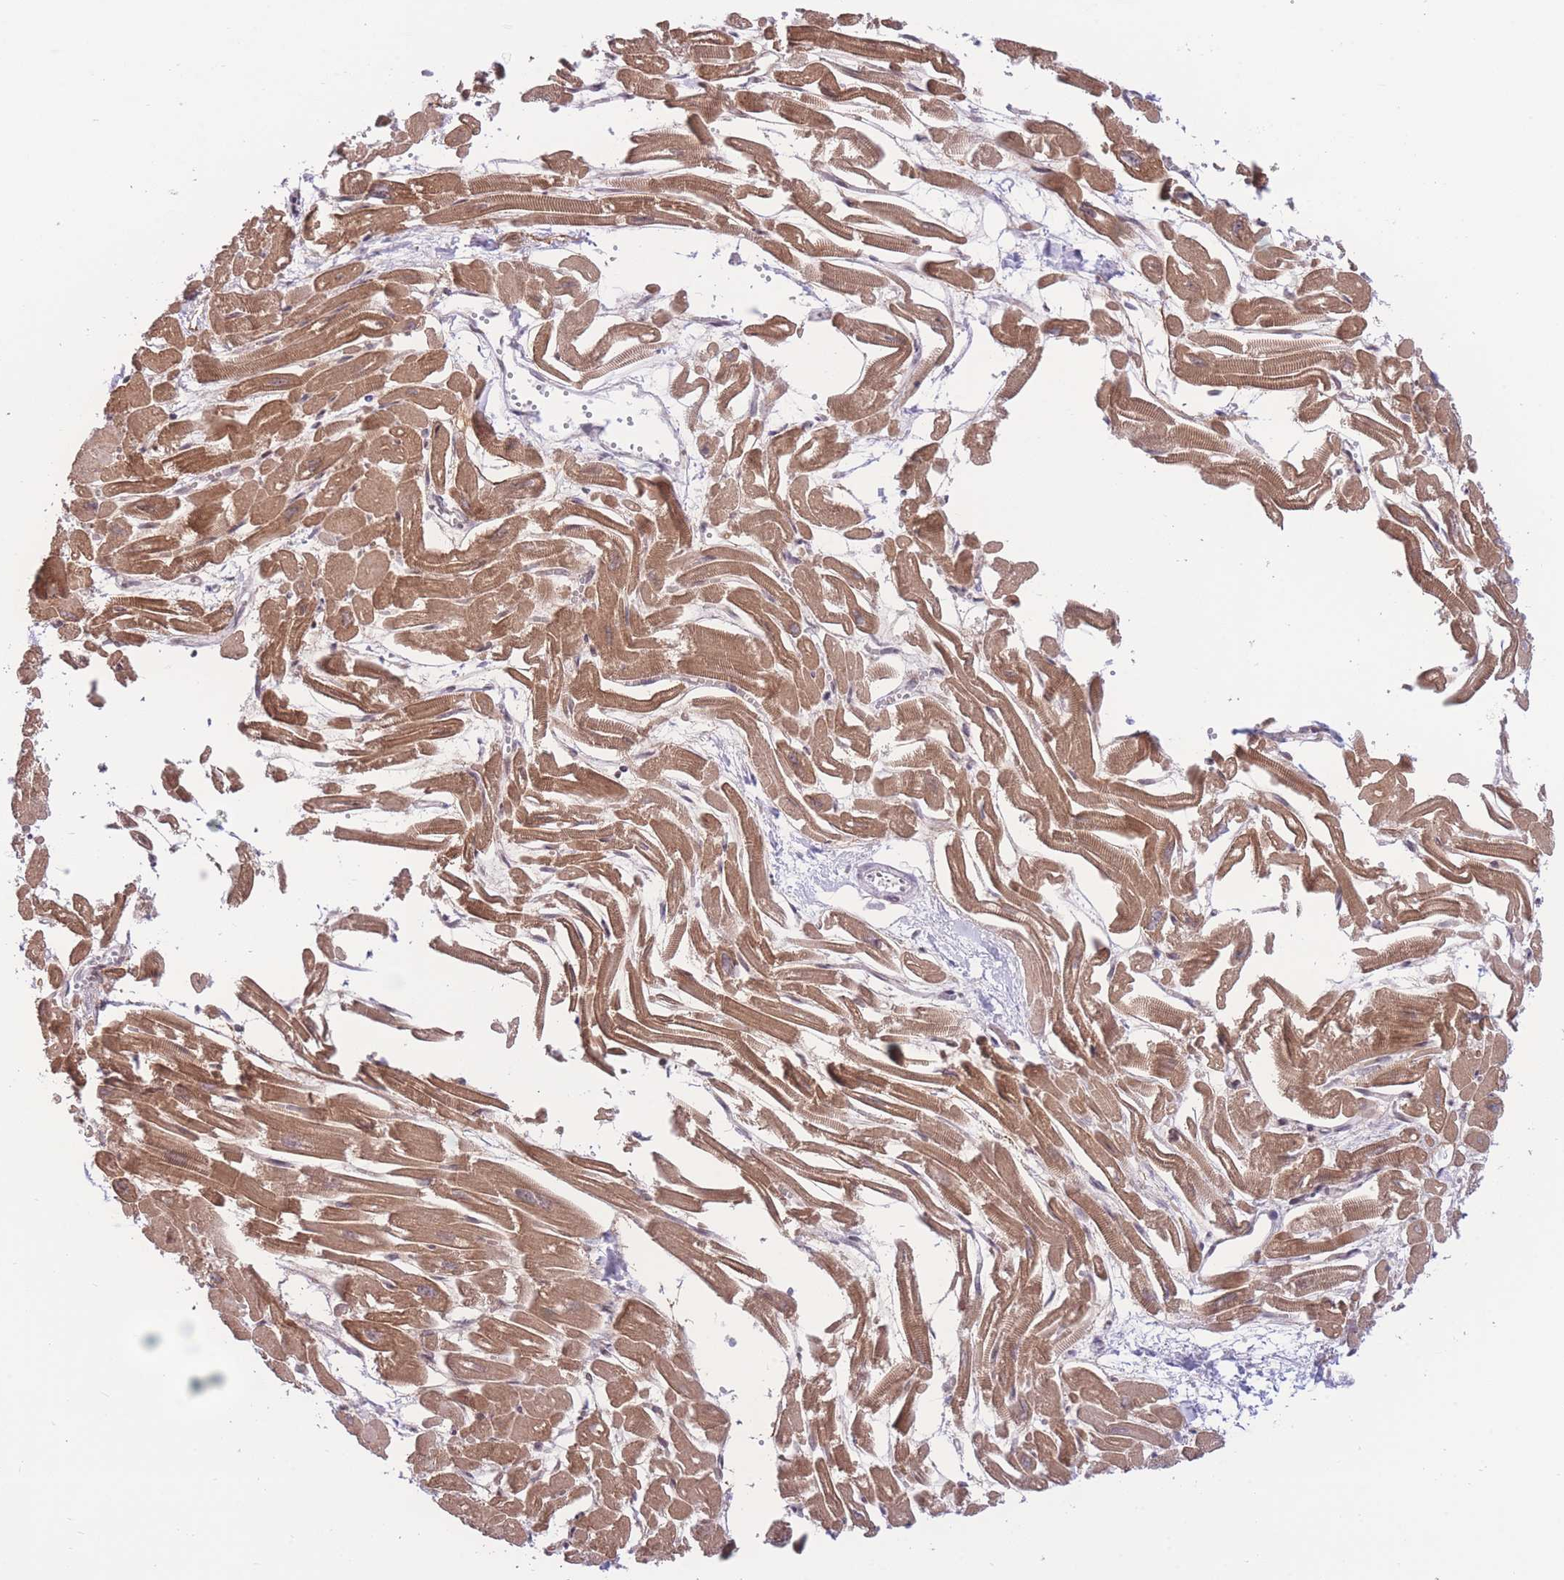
{"staining": {"intensity": "moderate", "quantity": ">75%", "location": "cytoplasmic/membranous,nuclear"}, "tissue": "heart muscle", "cell_type": "Cardiomyocytes", "image_type": "normal", "snomed": [{"axis": "morphology", "description": "Normal tissue, NOS"}, {"axis": "topography", "description": "Heart"}], "caption": "This is a histology image of IHC staining of benign heart muscle, which shows moderate staining in the cytoplasmic/membranous,nuclear of cardiomyocytes.", "gene": "PCIF1", "patient": {"sex": "male", "age": 54}}